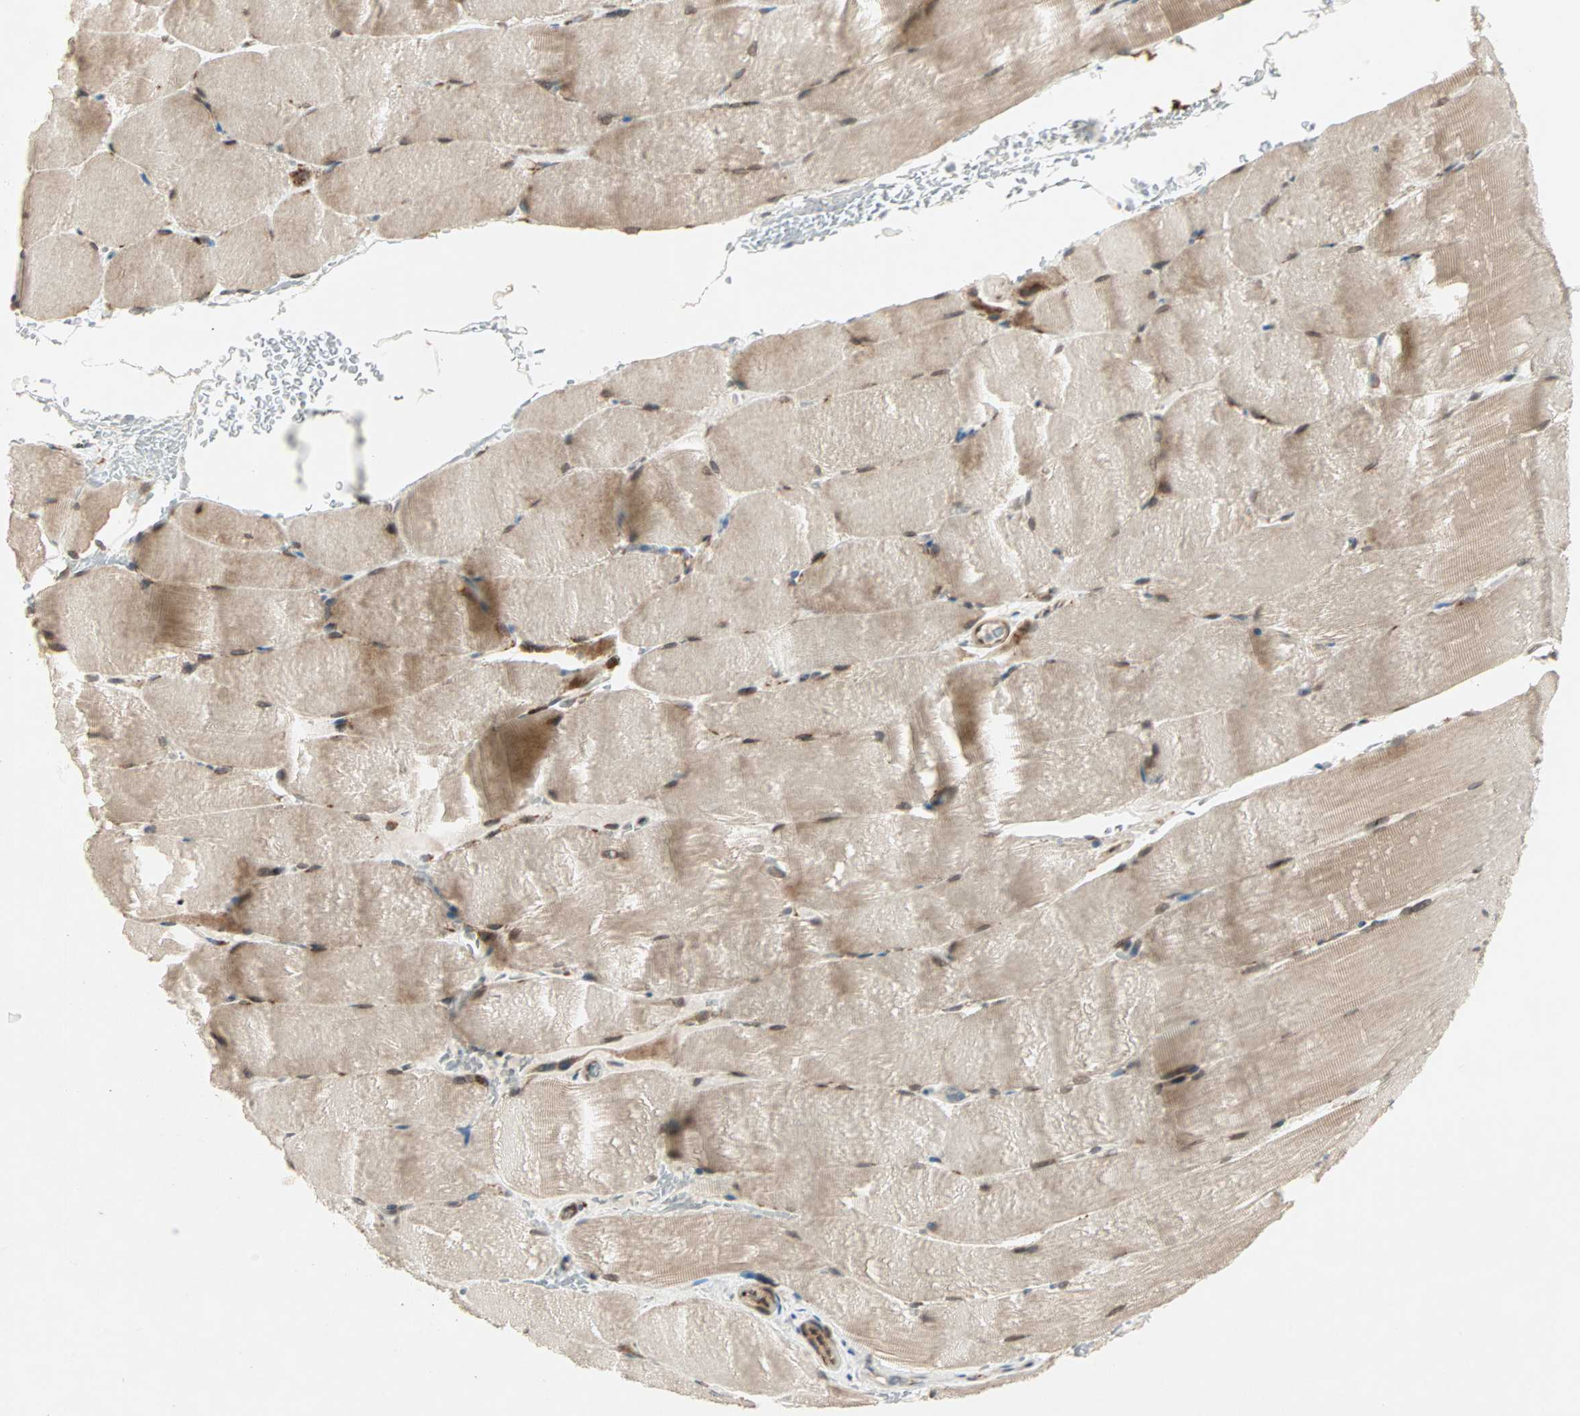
{"staining": {"intensity": "weak", "quantity": ">75%", "location": "cytoplasmic/membranous"}, "tissue": "skeletal muscle", "cell_type": "Myocytes", "image_type": "normal", "snomed": [{"axis": "morphology", "description": "Normal tissue, NOS"}, {"axis": "topography", "description": "Skeletal muscle"}, {"axis": "topography", "description": "Parathyroid gland"}], "caption": "This is an image of IHC staining of normal skeletal muscle, which shows weak staining in the cytoplasmic/membranous of myocytes.", "gene": "ZNF37A", "patient": {"sex": "female", "age": 37}}